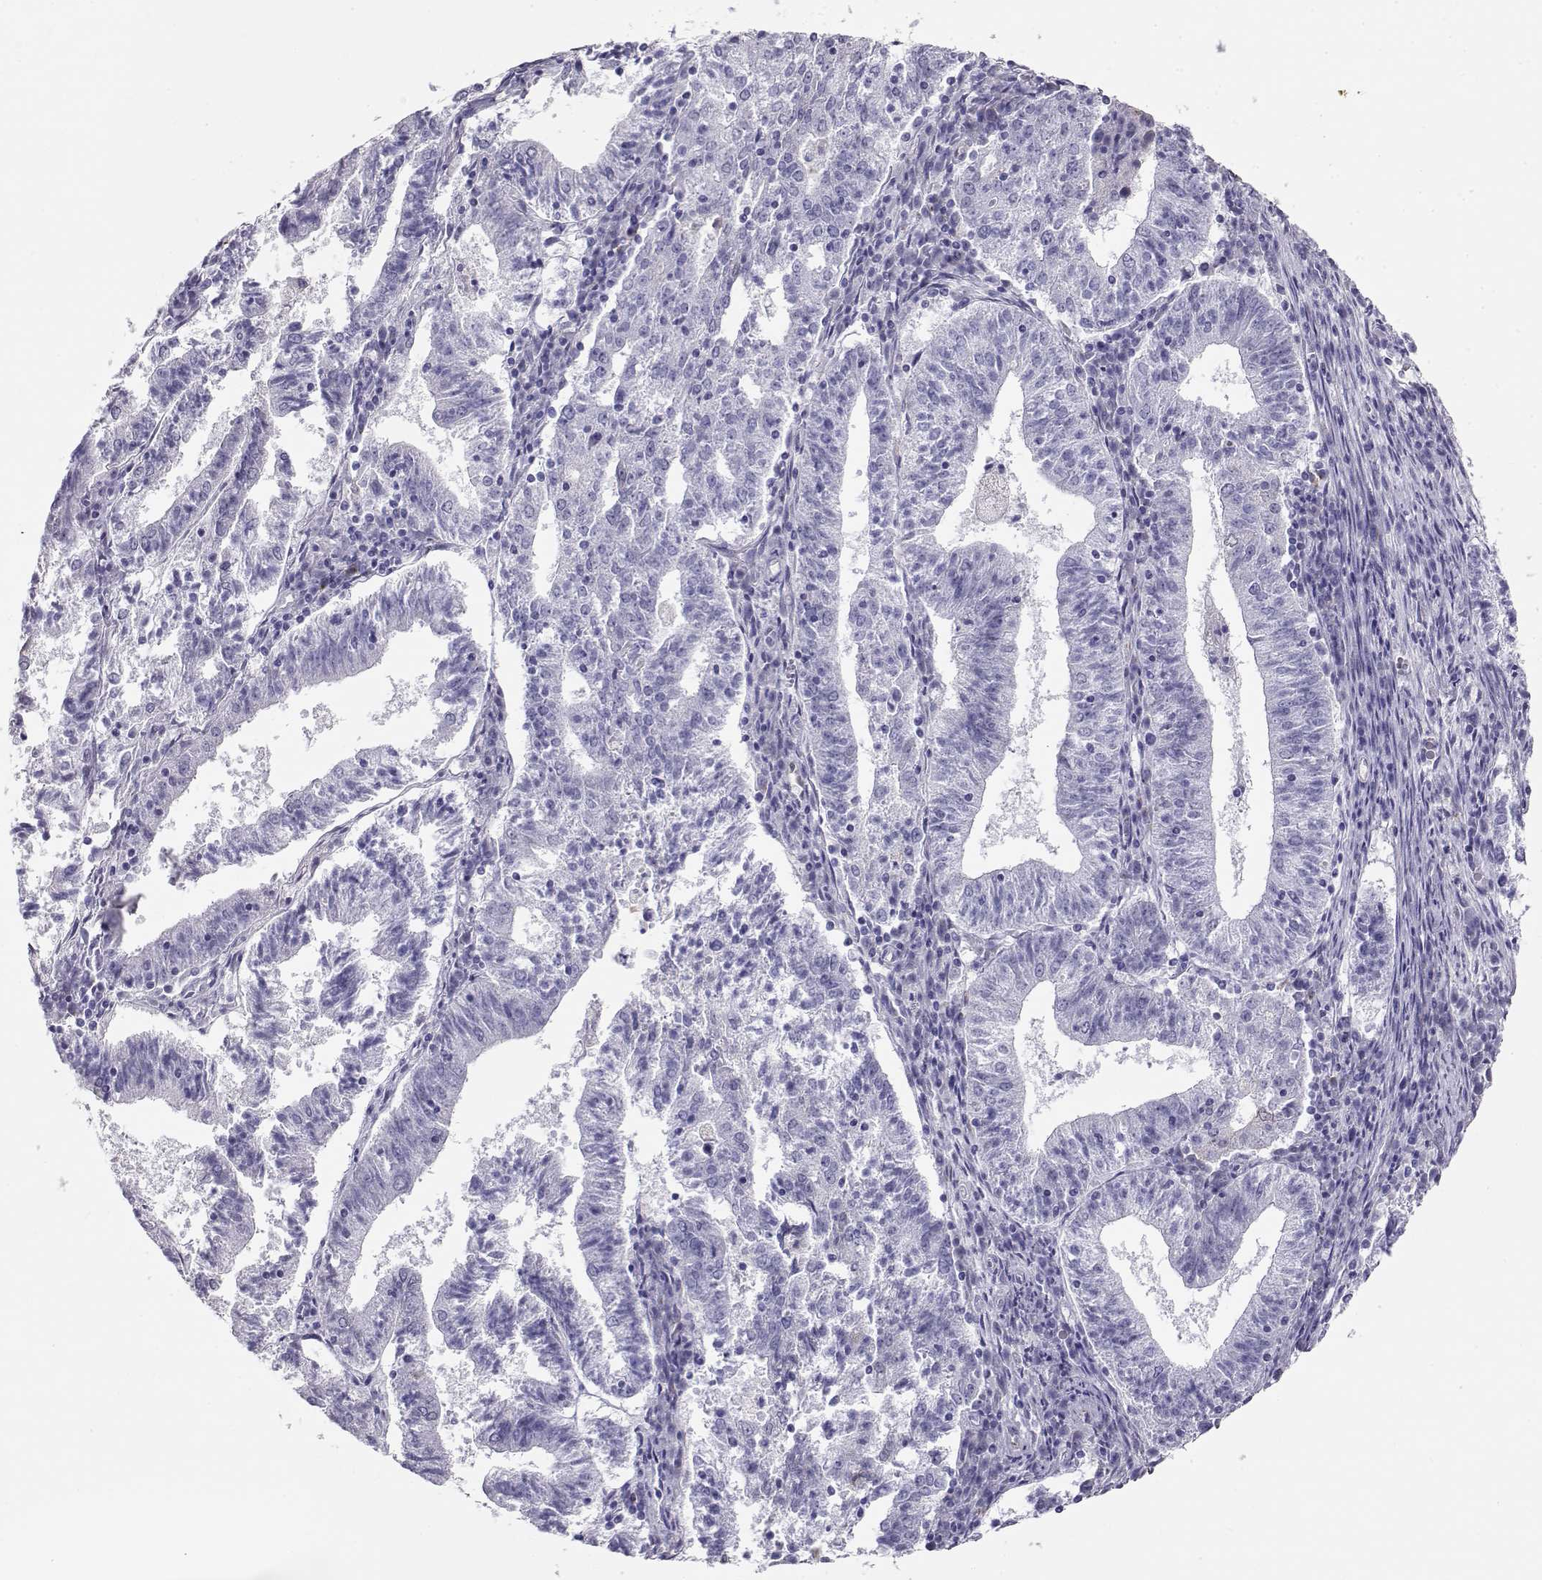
{"staining": {"intensity": "negative", "quantity": "none", "location": "none"}, "tissue": "endometrial cancer", "cell_type": "Tumor cells", "image_type": "cancer", "snomed": [{"axis": "morphology", "description": "Adenocarcinoma, NOS"}, {"axis": "topography", "description": "Endometrium"}], "caption": "Immunohistochemical staining of human endometrial adenocarcinoma reveals no significant staining in tumor cells. The staining was performed using DAB (3,3'-diaminobenzidine) to visualize the protein expression in brown, while the nuclei were stained in blue with hematoxylin (Magnification: 20x).", "gene": "CRX", "patient": {"sex": "female", "age": 82}}